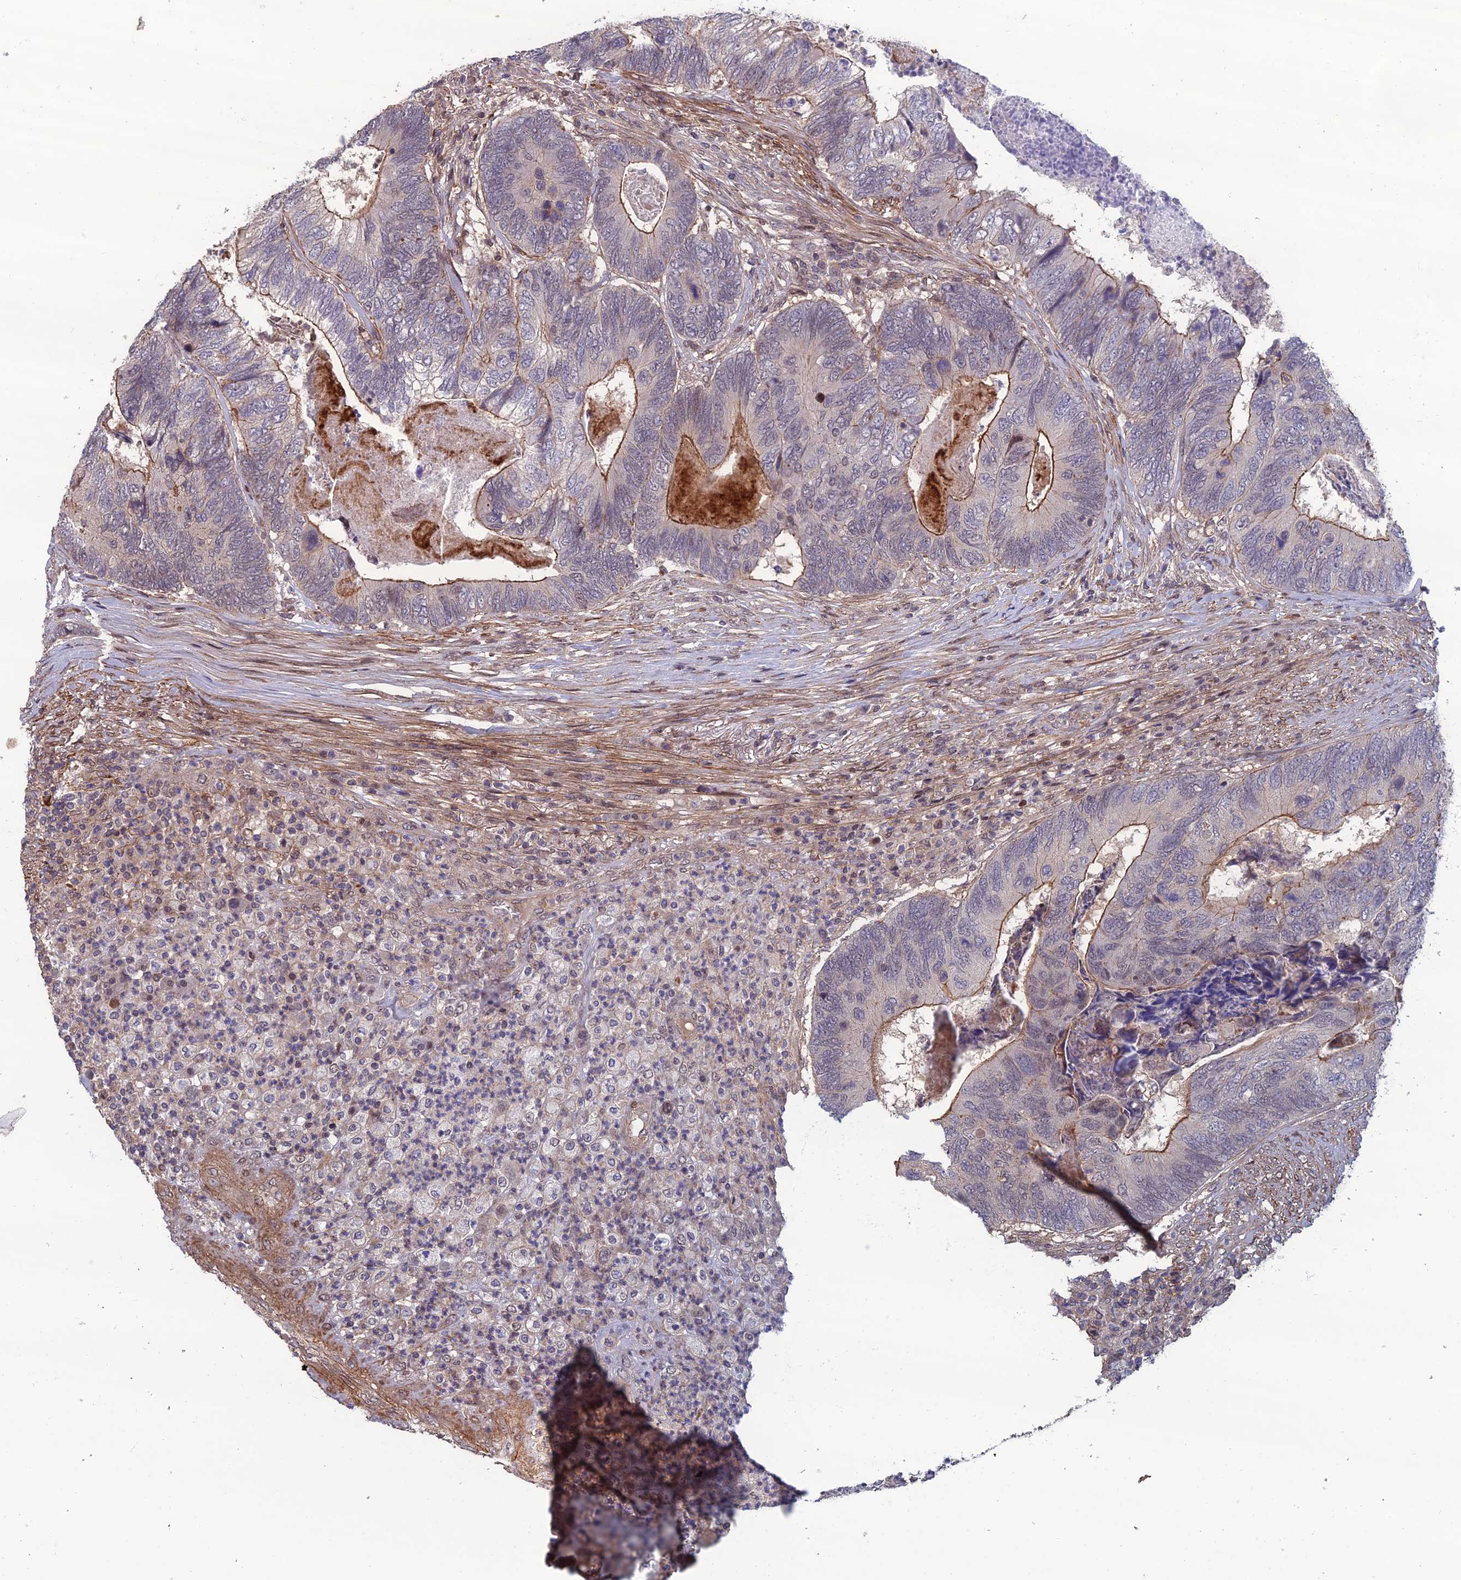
{"staining": {"intensity": "moderate", "quantity": "25%-75%", "location": "cytoplasmic/membranous"}, "tissue": "colorectal cancer", "cell_type": "Tumor cells", "image_type": "cancer", "snomed": [{"axis": "morphology", "description": "Adenocarcinoma, NOS"}, {"axis": "topography", "description": "Colon"}], "caption": "Tumor cells display medium levels of moderate cytoplasmic/membranous staining in about 25%-75% of cells in colorectal adenocarcinoma. The staining was performed using DAB to visualize the protein expression in brown, while the nuclei were stained in blue with hematoxylin (Magnification: 20x).", "gene": "CCDC183", "patient": {"sex": "female", "age": 67}}